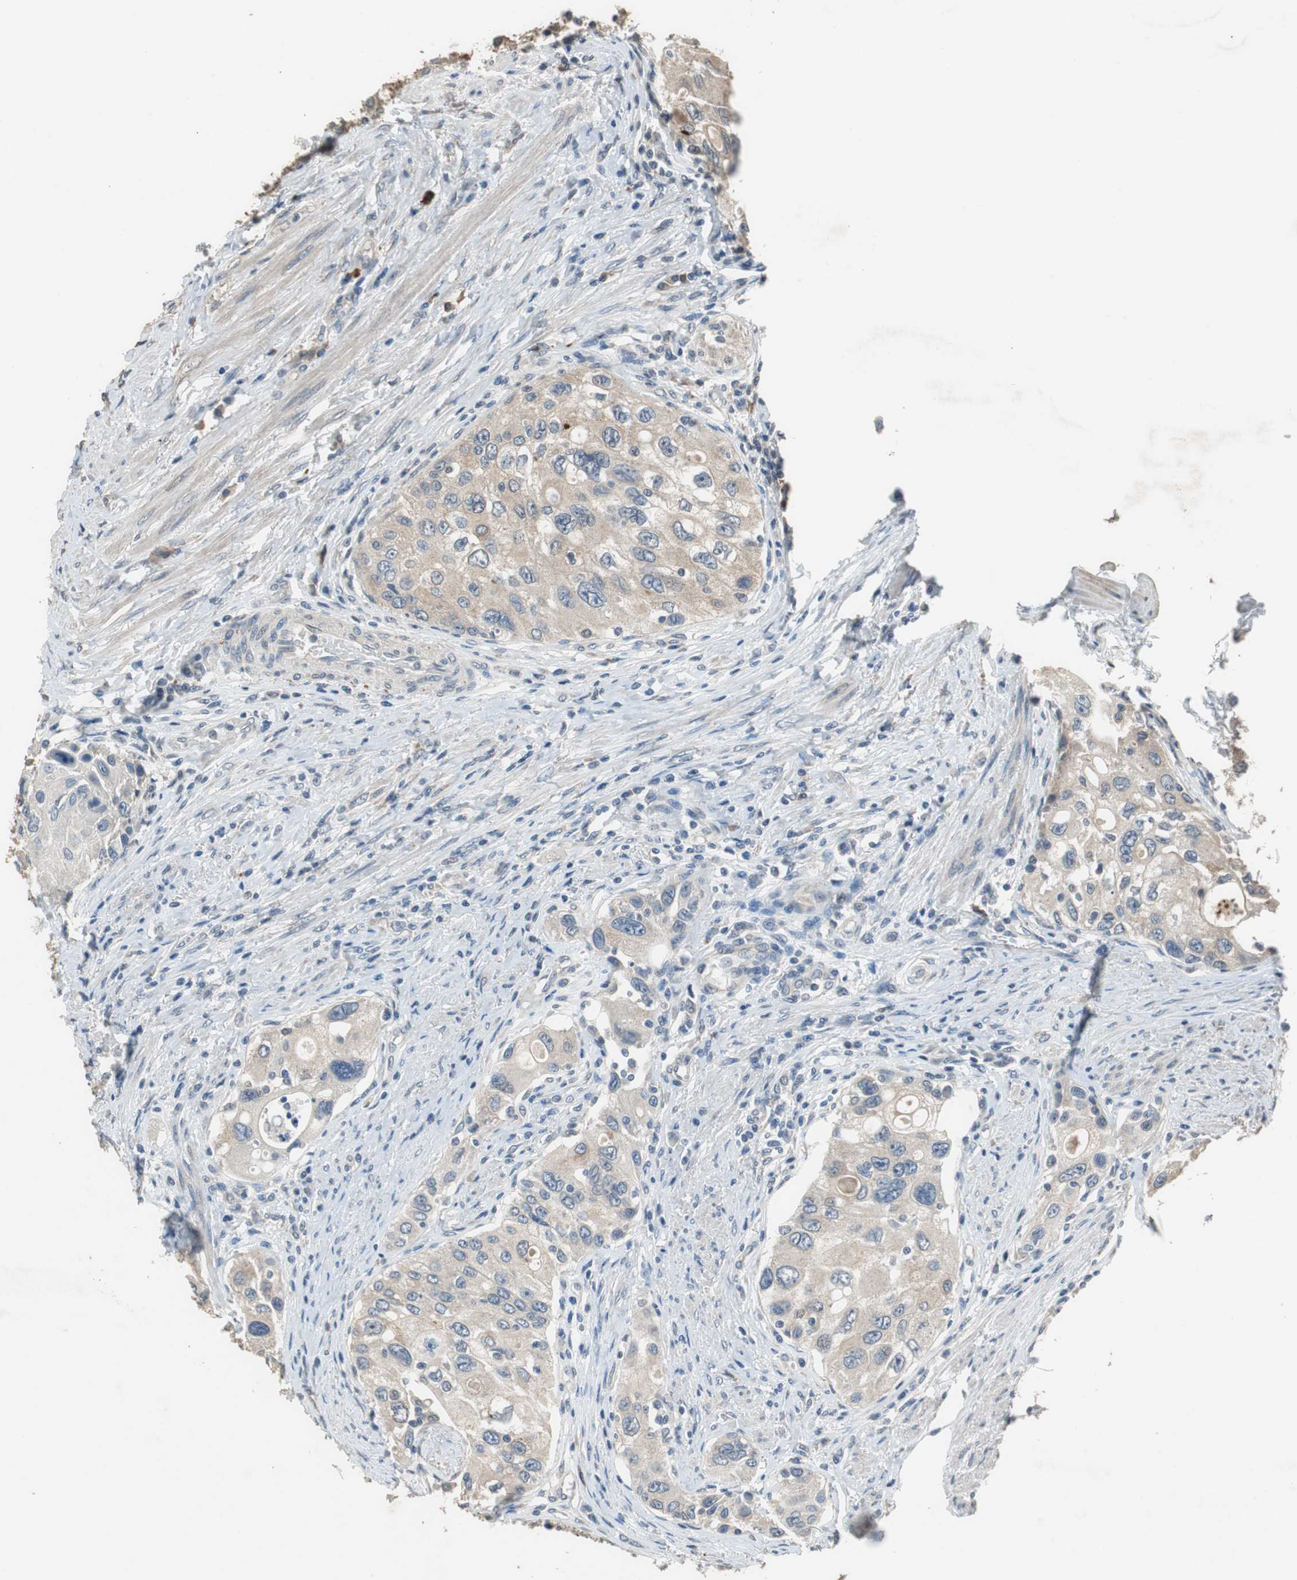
{"staining": {"intensity": "weak", "quantity": "25%-75%", "location": "cytoplasmic/membranous"}, "tissue": "urothelial cancer", "cell_type": "Tumor cells", "image_type": "cancer", "snomed": [{"axis": "morphology", "description": "Urothelial carcinoma, High grade"}, {"axis": "topography", "description": "Urinary bladder"}], "caption": "High-grade urothelial carcinoma stained with a protein marker displays weak staining in tumor cells.", "gene": "PI4KB", "patient": {"sex": "female", "age": 56}}